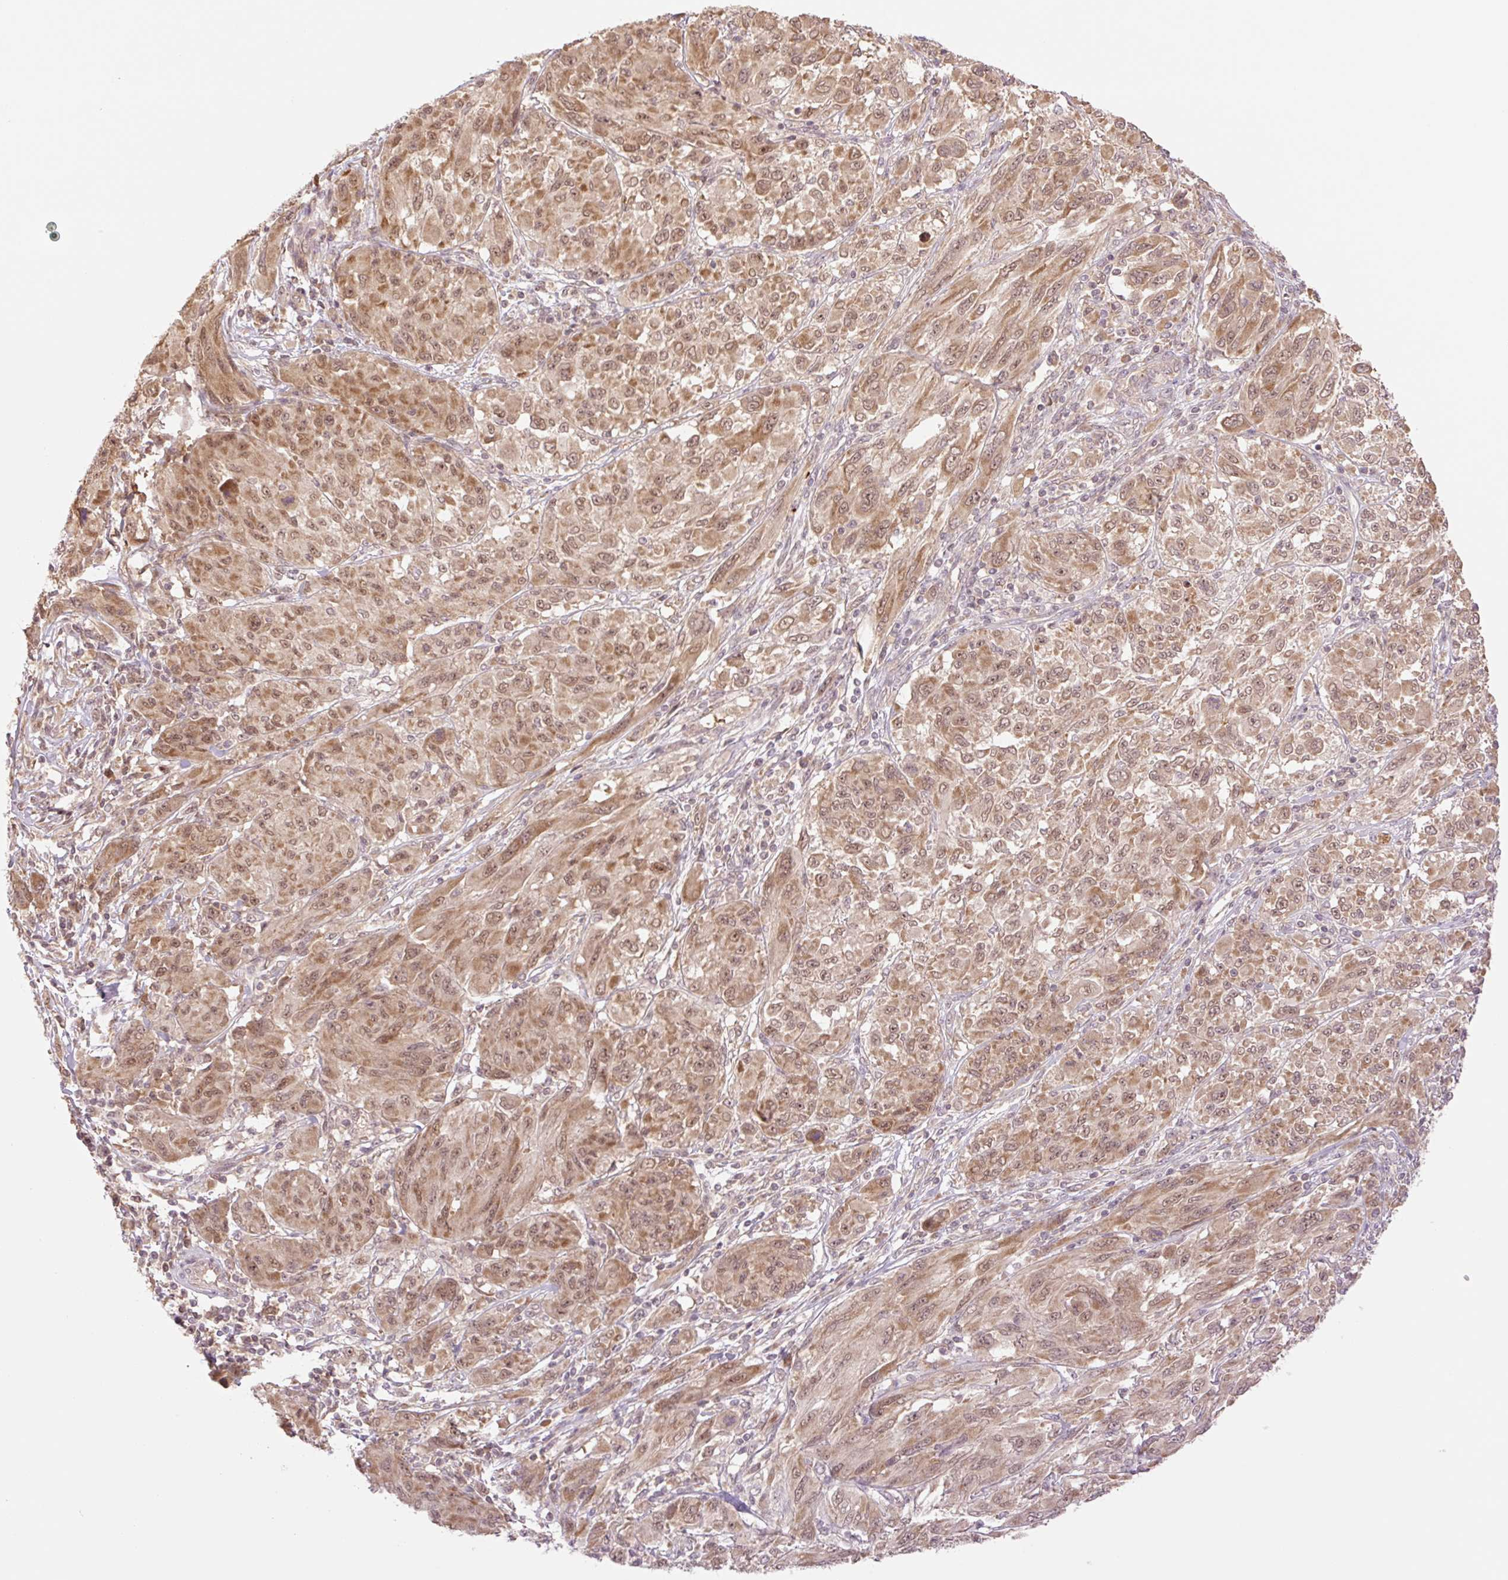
{"staining": {"intensity": "moderate", "quantity": ">75%", "location": "cytoplasmic/membranous,nuclear"}, "tissue": "melanoma", "cell_type": "Tumor cells", "image_type": "cancer", "snomed": [{"axis": "morphology", "description": "Malignant melanoma, NOS"}, {"axis": "topography", "description": "Skin"}], "caption": "A histopathology image showing moderate cytoplasmic/membranous and nuclear positivity in about >75% of tumor cells in melanoma, as visualized by brown immunohistochemical staining.", "gene": "YJU2B", "patient": {"sex": "female", "age": 91}}